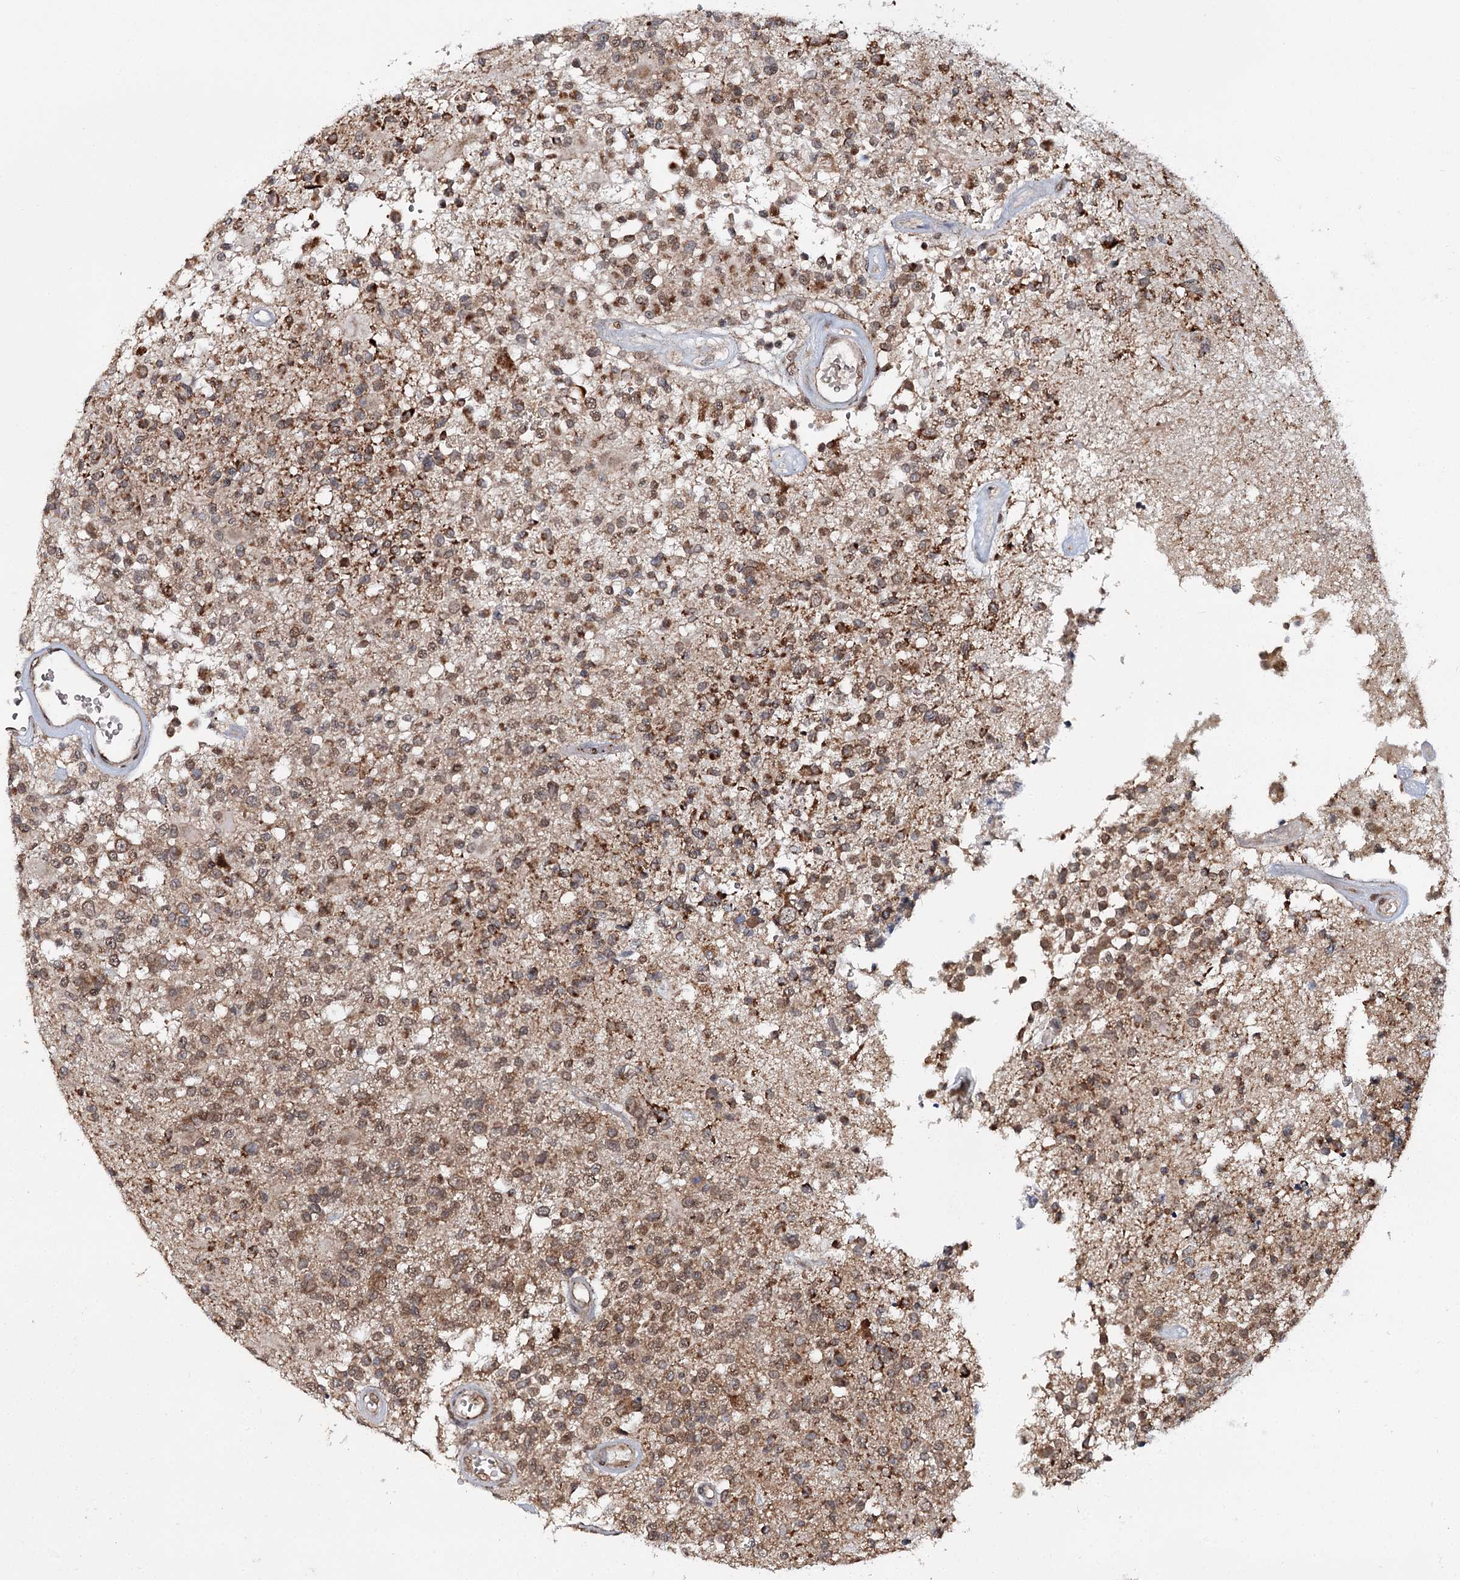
{"staining": {"intensity": "moderate", "quantity": ">75%", "location": "cytoplasmic/membranous"}, "tissue": "glioma", "cell_type": "Tumor cells", "image_type": "cancer", "snomed": [{"axis": "morphology", "description": "Glioma, malignant, High grade"}, {"axis": "morphology", "description": "Glioblastoma, NOS"}, {"axis": "topography", "description": "Brain"}], "caption": "High-power microscopy captured an immunohistochemistry (IHC) image of glioblastoma, revealing moderate cytoplasmic/membranous positivity in about >75% of tumor cells.", "gene": "ZNRF3", "patient": {"sex": "male", "age": 60}}